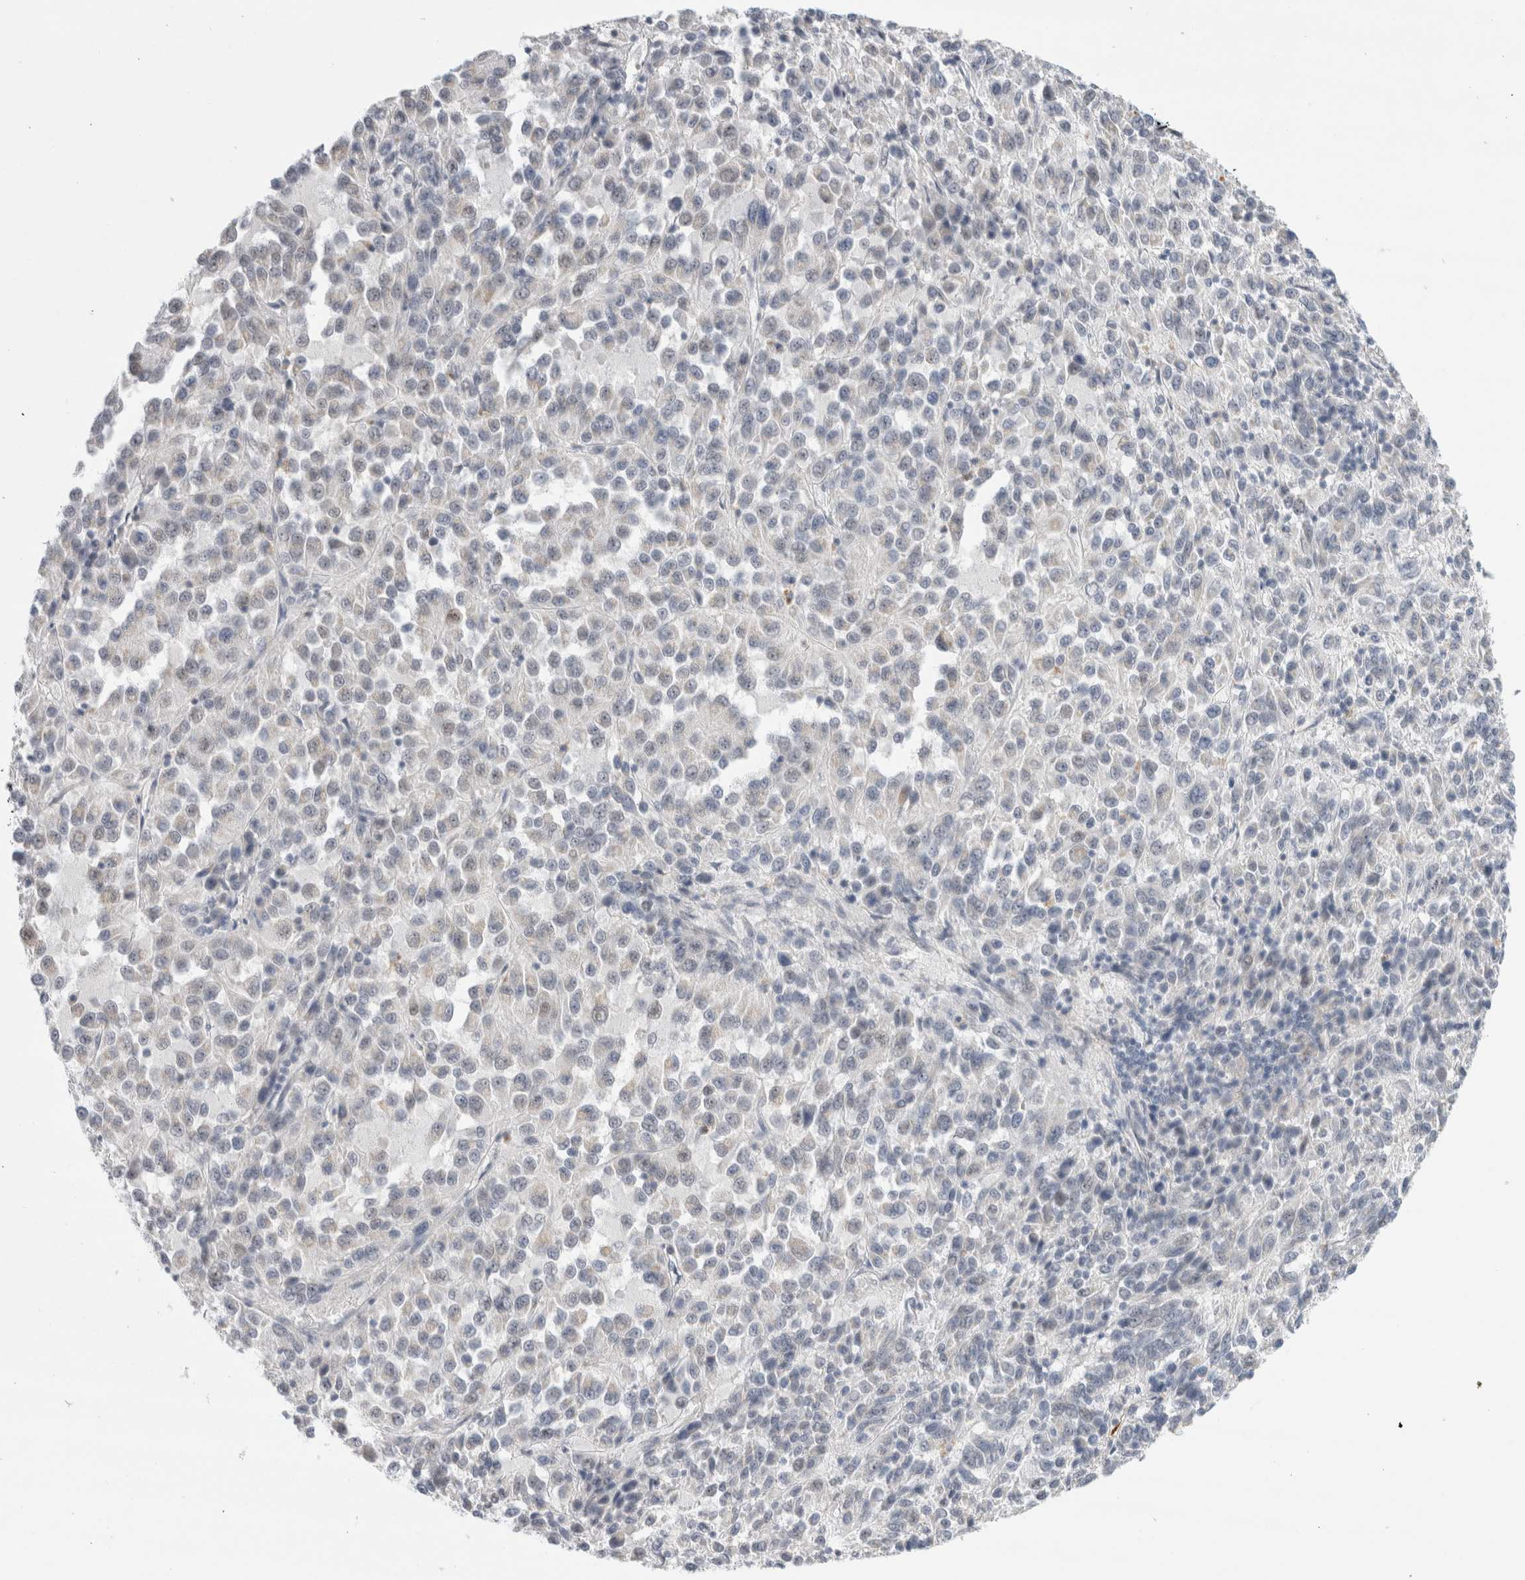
{"staining": {"intensity": "negative", "quantity": "none", "location": "none"}, "tissue": "melanoma", "cell_type": "Tumor cells", "image_type": "cancer", "snomed": [{"axis": "morphology", "description": "Malignant melanoma, Metastatic site"}, {"axis": "topography", "description": "Lung"}], "caption": "This is a histopathology image of IHC staining of melanoma, which shows no staining in tumor cells.", "gene": "SLC22A12", "patient": {"sex": "male", "age": 64}}